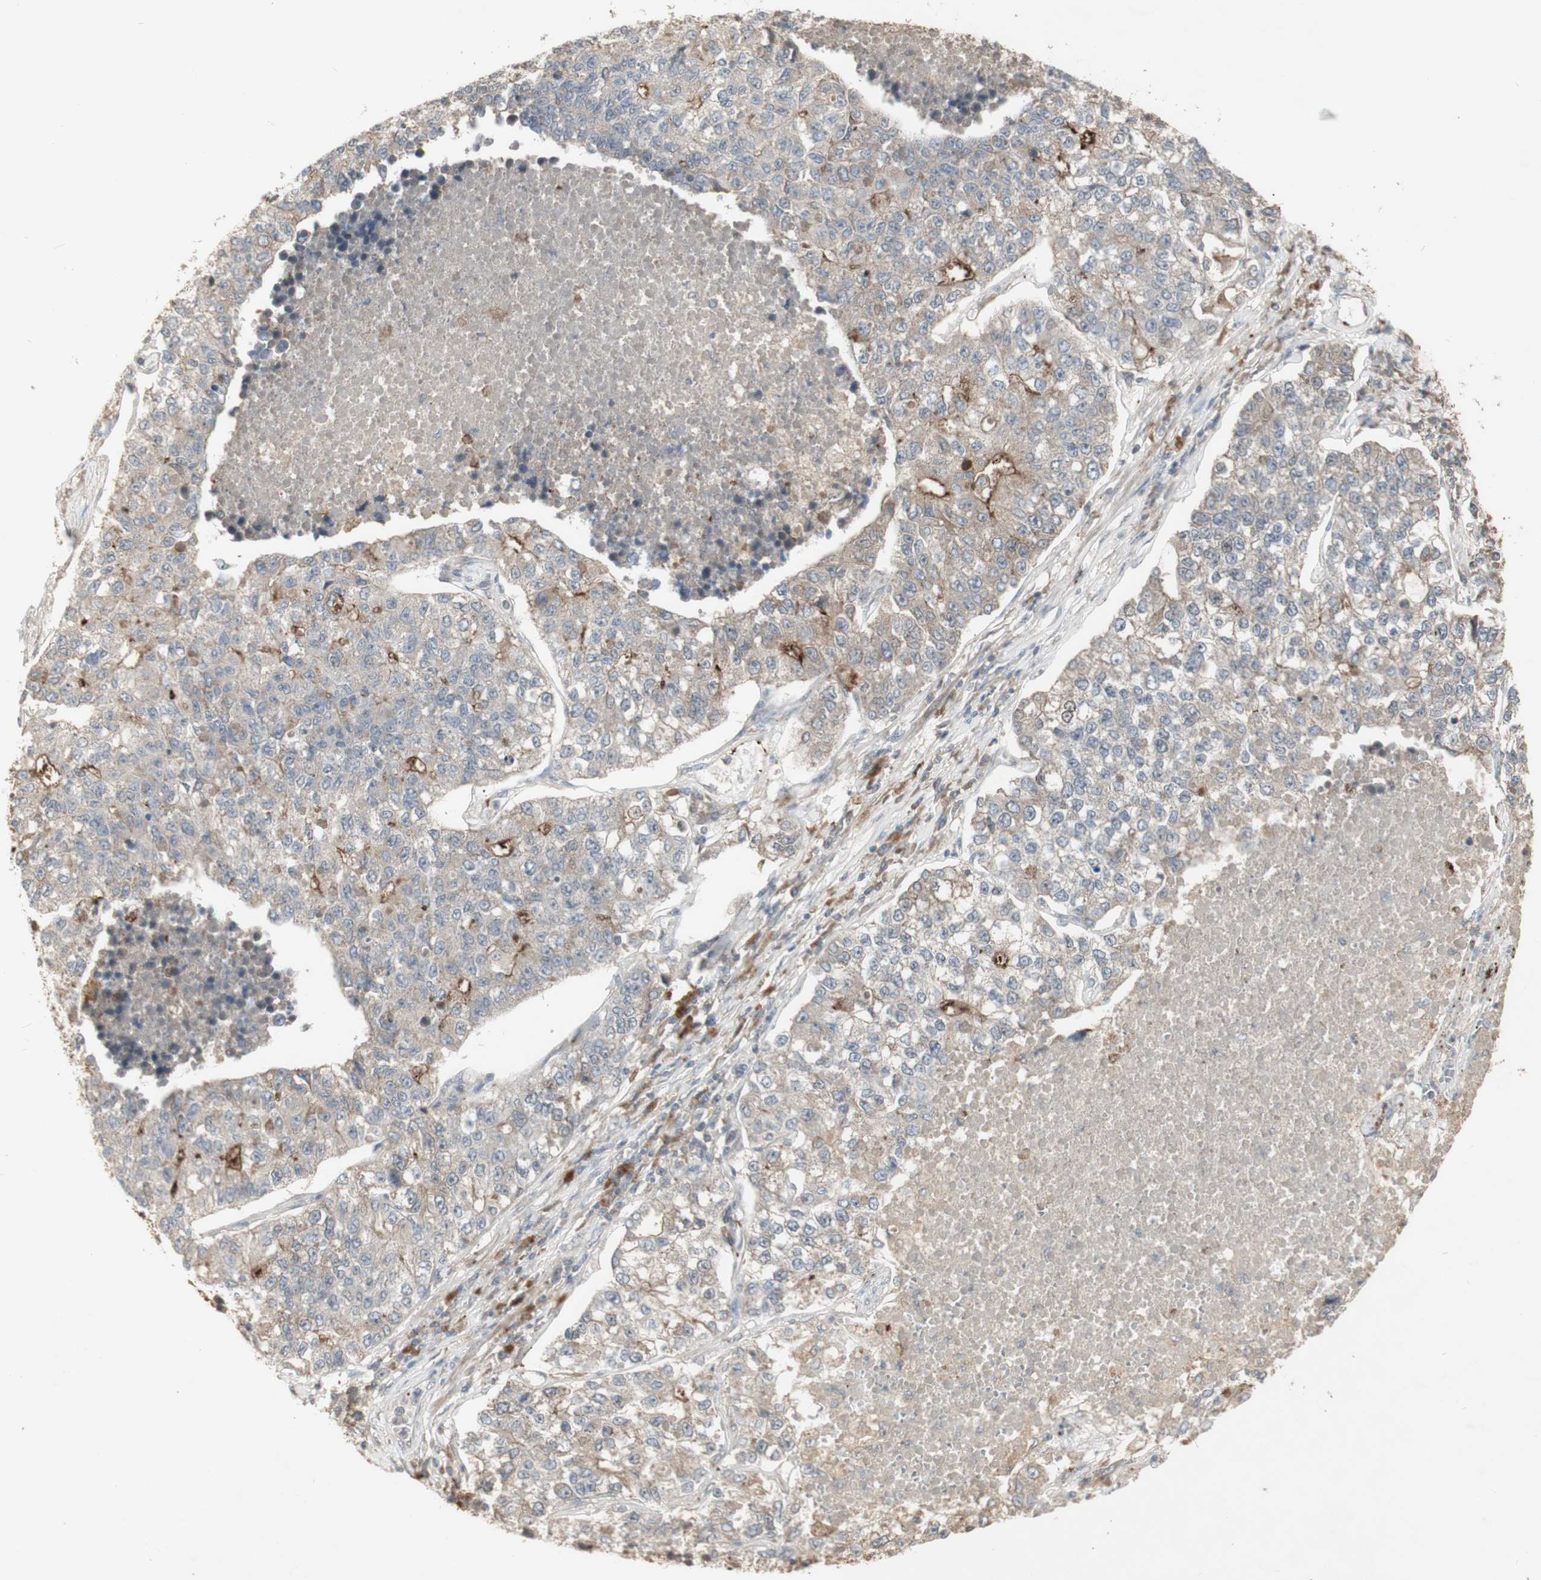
{"staining": {"intensity": "weak", "quantity": ">75%", "location": "cytoplasmic/membranous"}, "tissue": "lung cancer", "cell_type": "Tumor cells", "image_type": "cancer", "snomed": [{"axis": "morphology", "description": "Adenocarcinoma, NOS"}, {"axis": "topography", "description": "Lung"}], "caption": "Lung adenocarcinoma tissue displays weak cytoplasmic/membranous staining in approximately >75% of tumor cells, visualized by immunohistochemistry. (IHC, brightfield microscopy, high magnification).", "gene": "ALOX12", "patient": {"sex": "male", "age": 49}}